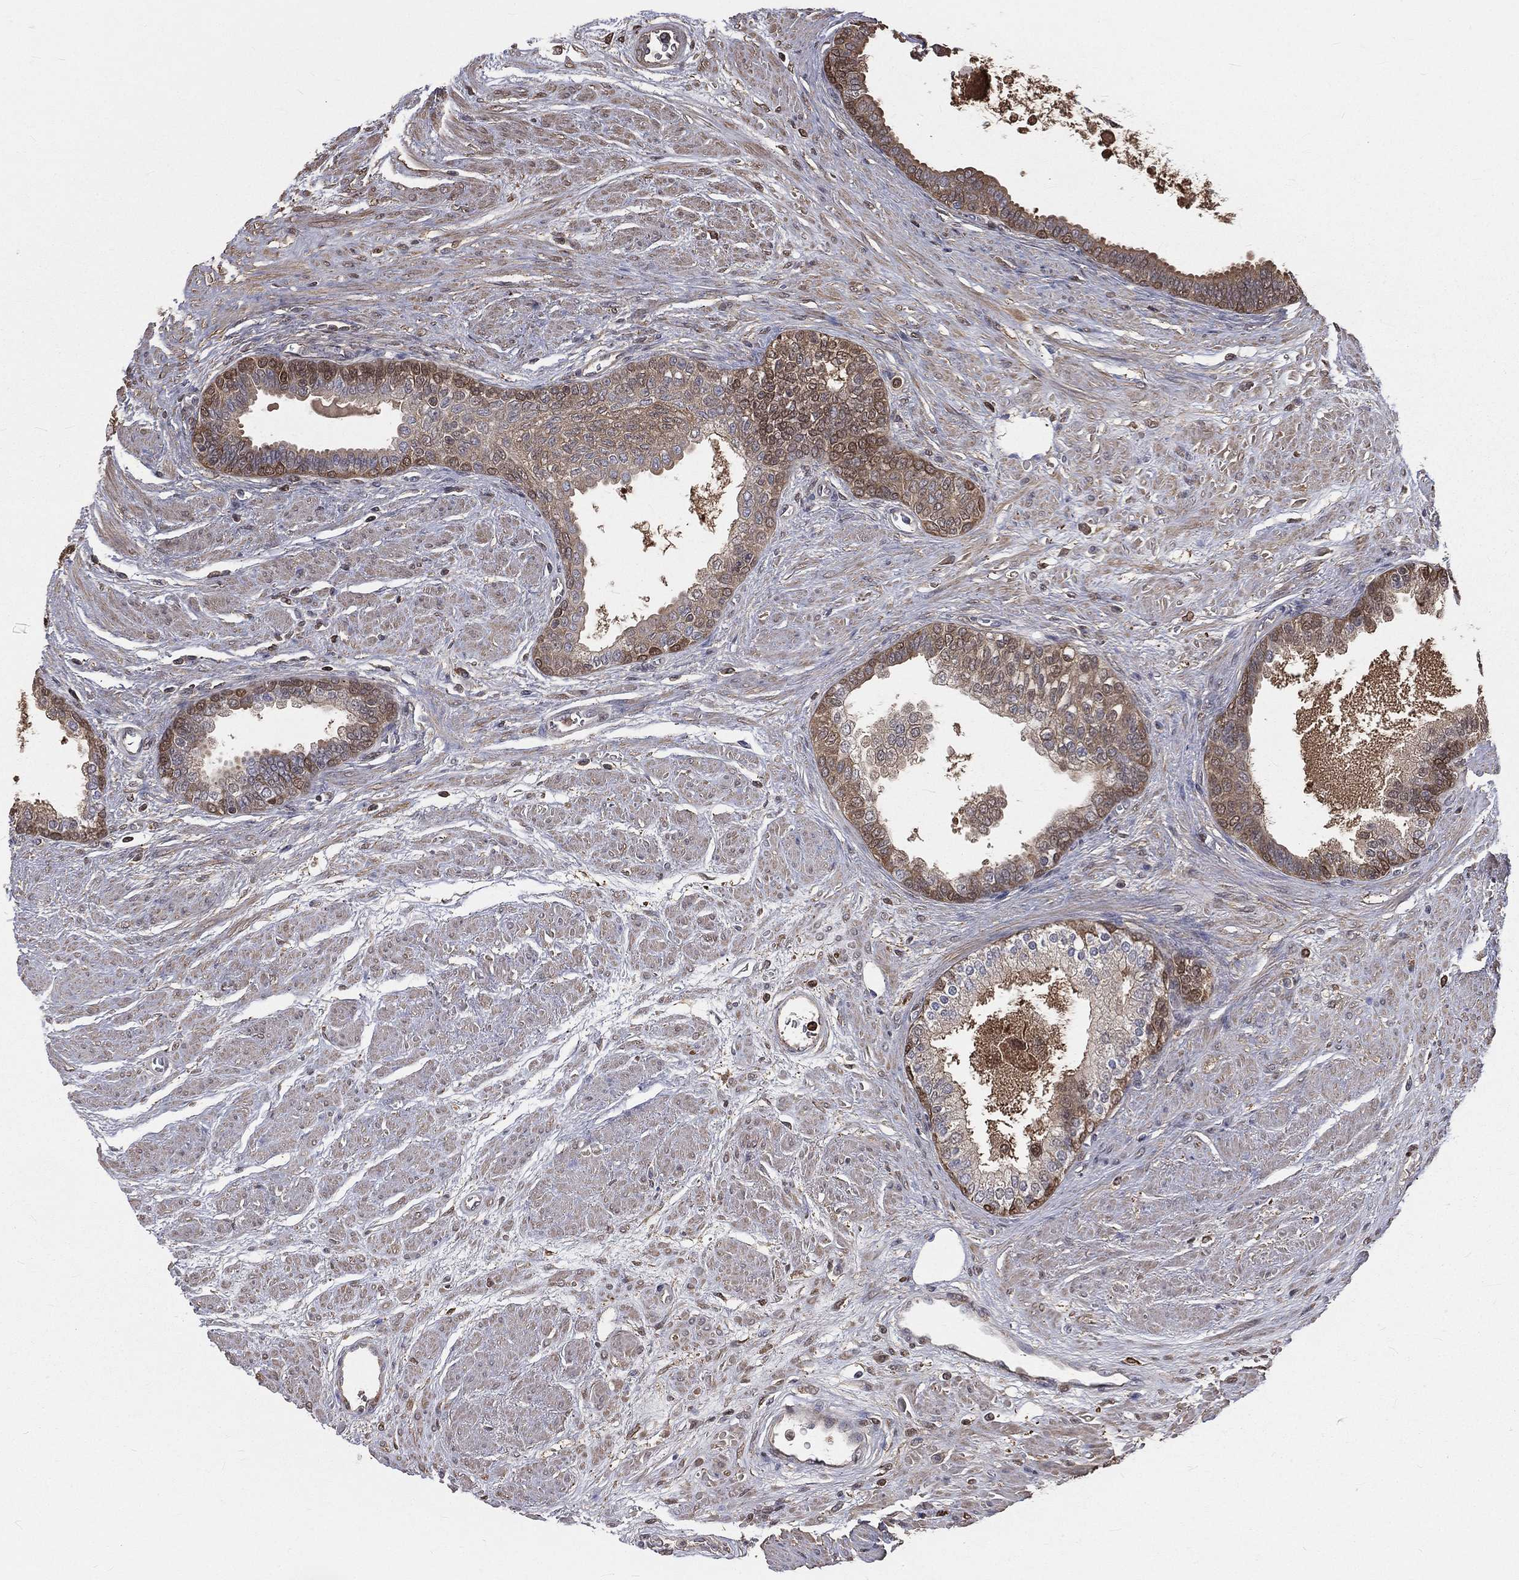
{"staining": {"intensity": "moderate", "quantity": "<25%", "location": "cytoplasmic/membranous"}, "tissue": "prostate cancer", "cell_type": "Tumor cells", "image_type": "cancer", "snomed": [{"axis": "morphology", "description": "Adenocarcinoma, NOS"}, {"axis": "topography", "description": "Prostate and seminal vesicle, NOS"}, {"axis": "topography", "description": "Prostate"}], "caption": "Adenocarcinoma (prostate) stained for a protein demonstrates moderate cytoplasmic/membranous positivity in tumor cells.", "gene": "TBC1D2", "patient": {"sex": "male", "age": 62}}